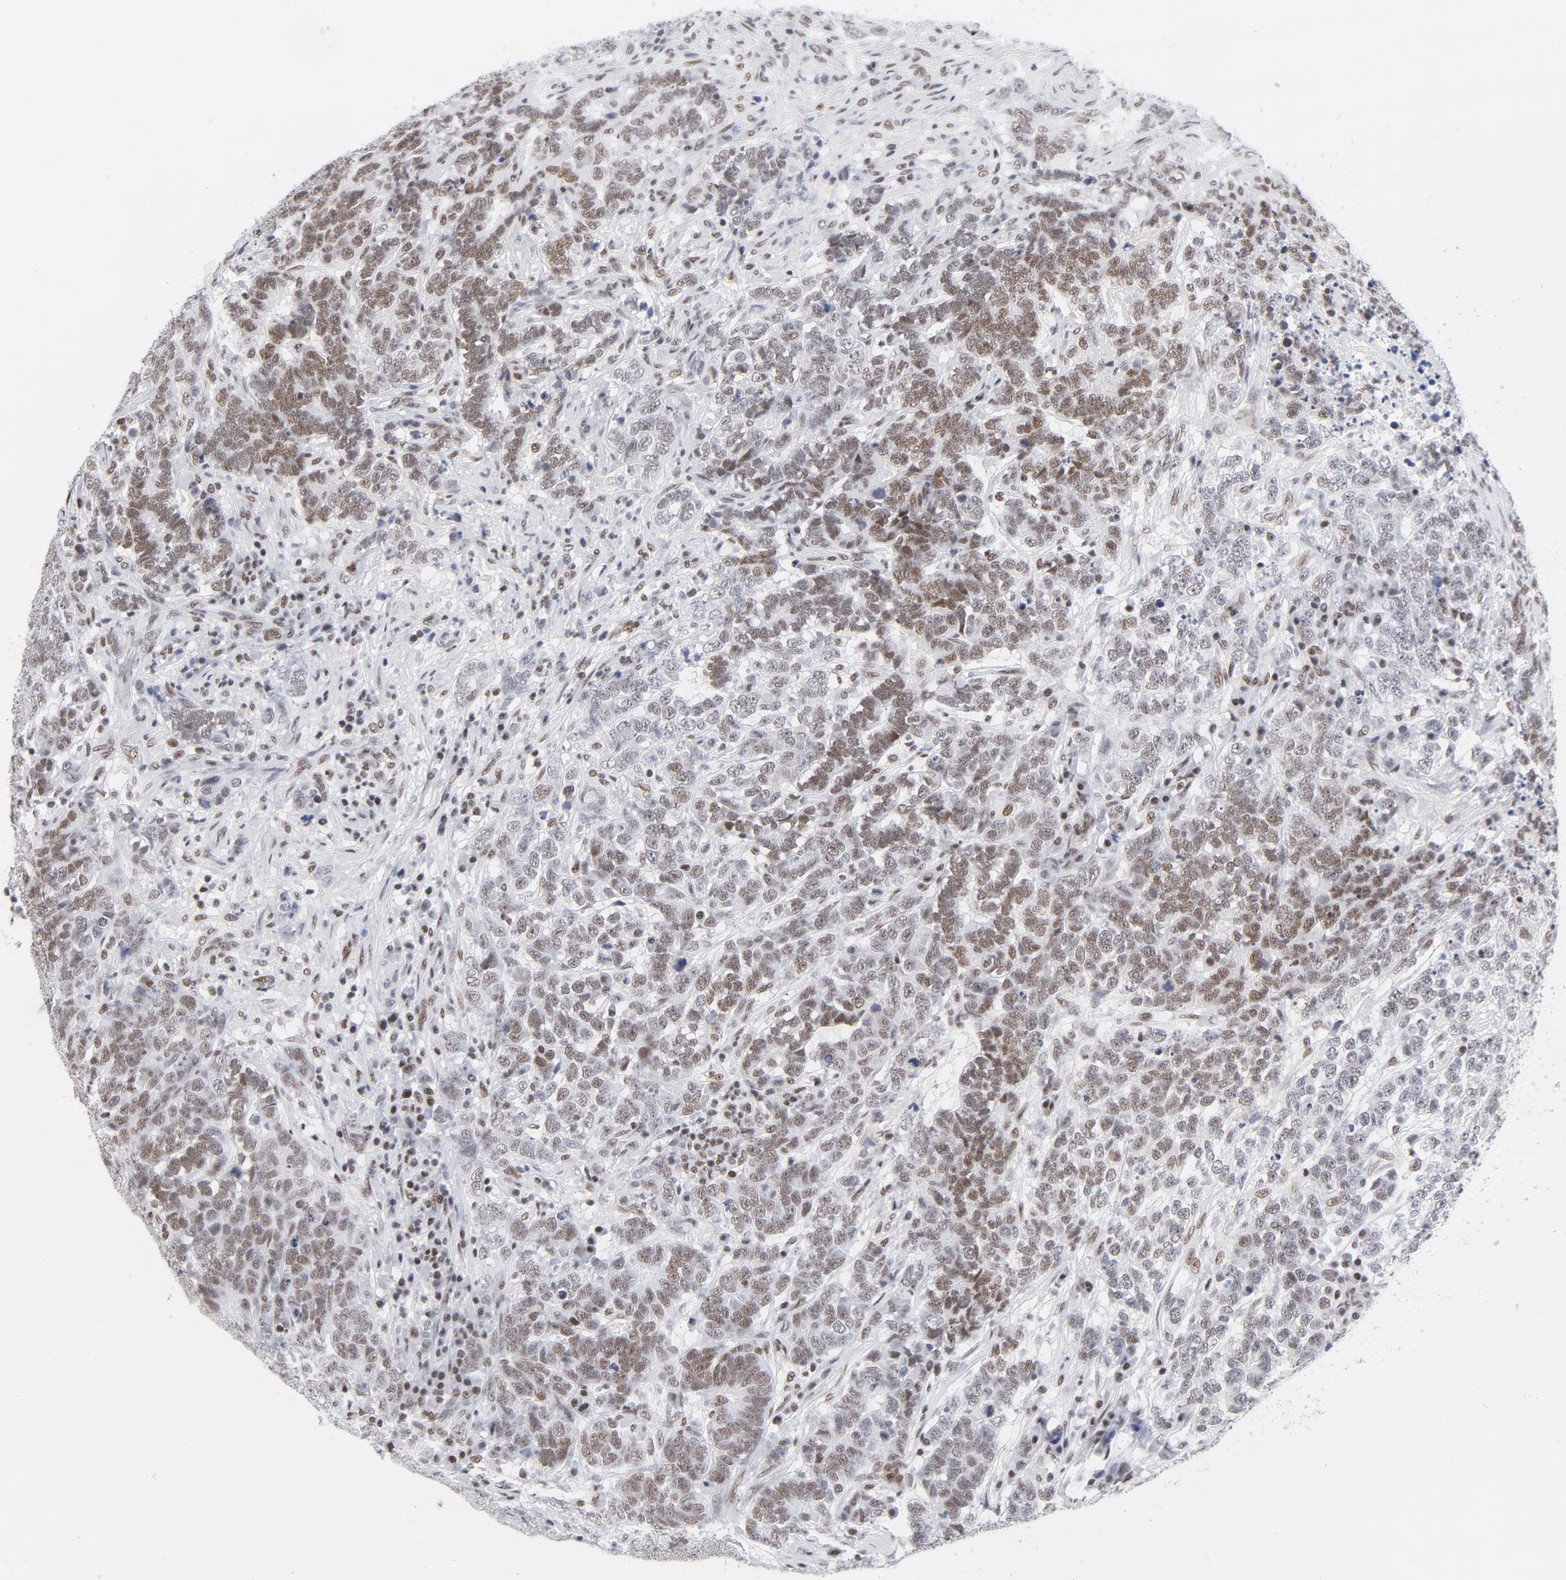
{"staining": {"intensity": "moderate", "quantity": "25%-75%", "location": "nuclear"}, "tissue": "testis cancer", "cell_type": "Tumor cells", "image_type": "cancer", "snomed": [{"axis": "morphology", "description": "Carcinoma, Embryonal, NOS"}, {"axis": "topography", "description": "Testis"}], "caption": "Immunohistochemical staining of human testis cancer exhibits medium levels of moderate nuclear positivity in approximately 25%-75% of tumor cells.", "gene": "ATF2", "patient": {"sex": "male", "age": 26}}